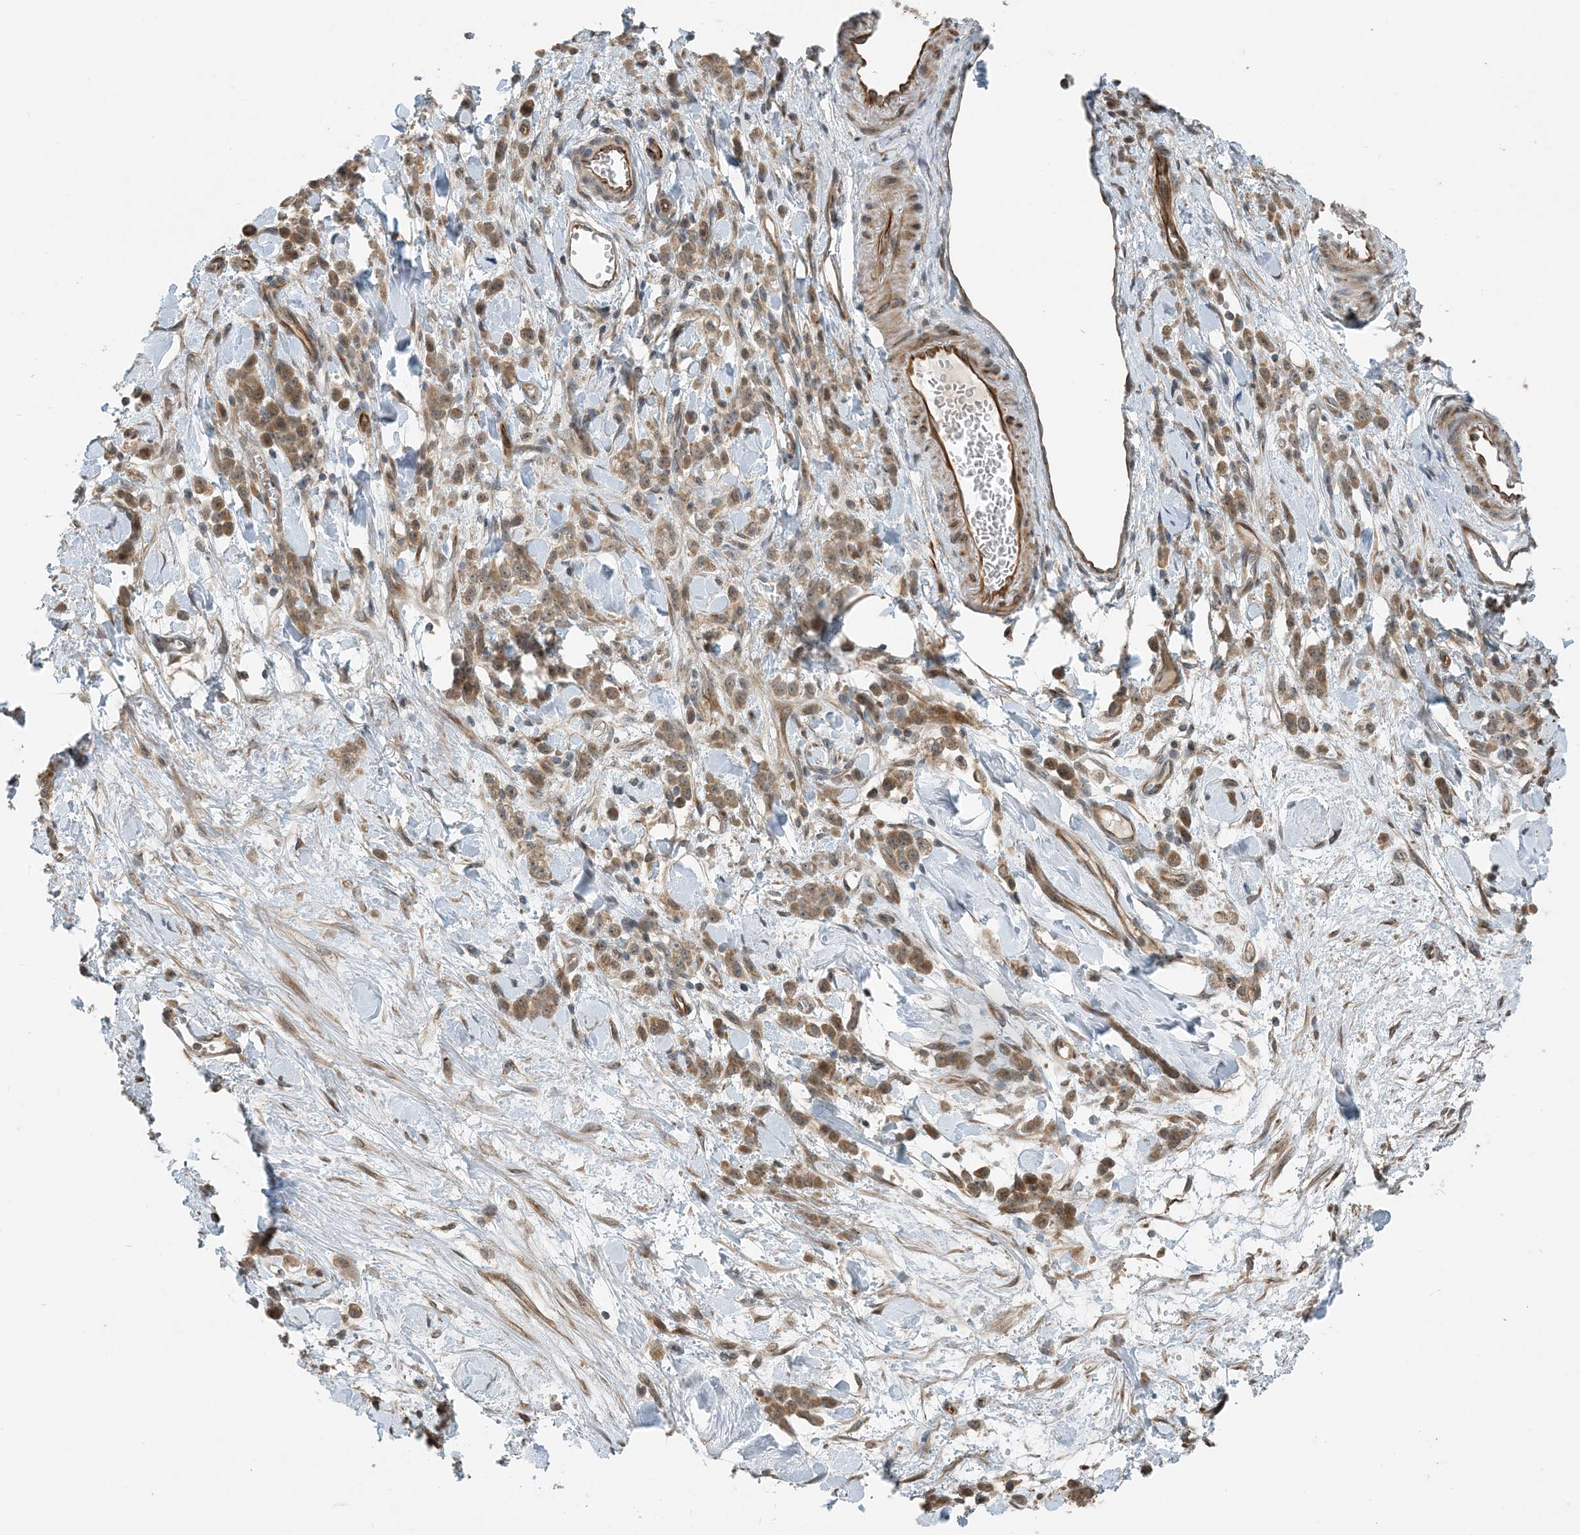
{"staining": {"intensity": "moderate", "quantity": ">75%", "location": "cytoplasmic/membranous"}, "tissue": "stomach cancer", "cell_type": "Tumor cells", "image_type": "cancer", "snomed": [{"axis": "morphology", "description": "Normal tissue, NOS"}, {"axis": "morphology", "description": "Adenocarcinoma, NOS"}, {"axis": "topography", "description": "Stomach"}], "caption": "IHC histopathology image of neoplastic tissue: stomach cancer stained using immunohistochemistry (IHC) exhibits medium levels of moderate protein expression localized specifically in the cytoplasmic/membranous of tumor cells, appearing as a cytoplasmic/membranous brown color.", "gene": "ZBTB3", "patient": {"sex": "male", "age": 82}}